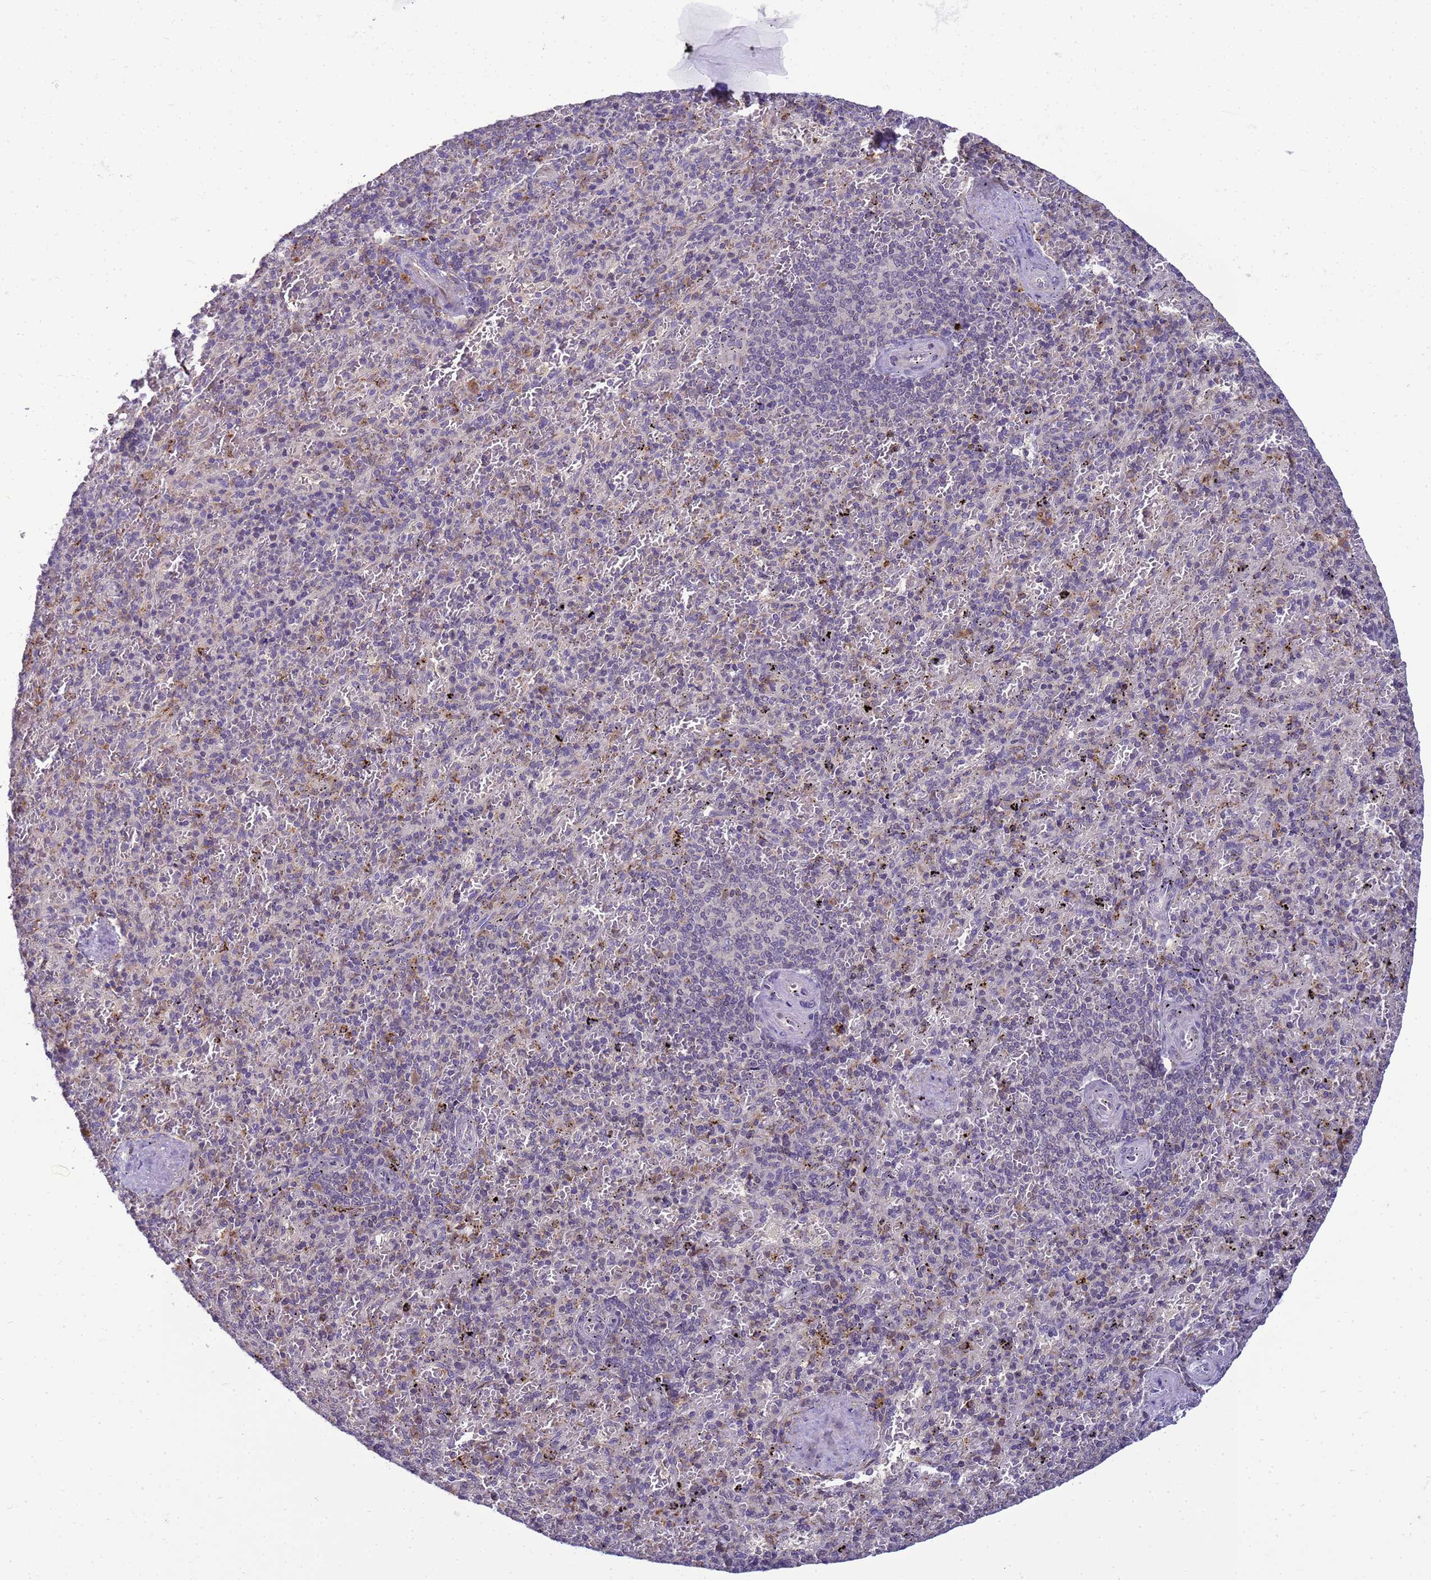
{"staining": {"intensity": "negative", "quantity": "none", "location": "none"}, "tissue": "spleen", "cell_type": "Cells in red pulp", "image_type": "normal", "snomed": [{"axis": "morphology", "description": "Normal tissue, NOS"}, {"axis": "topography", "description": "Spleen"}], "caption": "Photomicrograph shows no significant protein staining in cells in red pulp of normal spleen. (IHC, brightfield microscopy, high magnification).", "gene": "TMEM74B", "patient": {"sex": "male", "age": 82}}